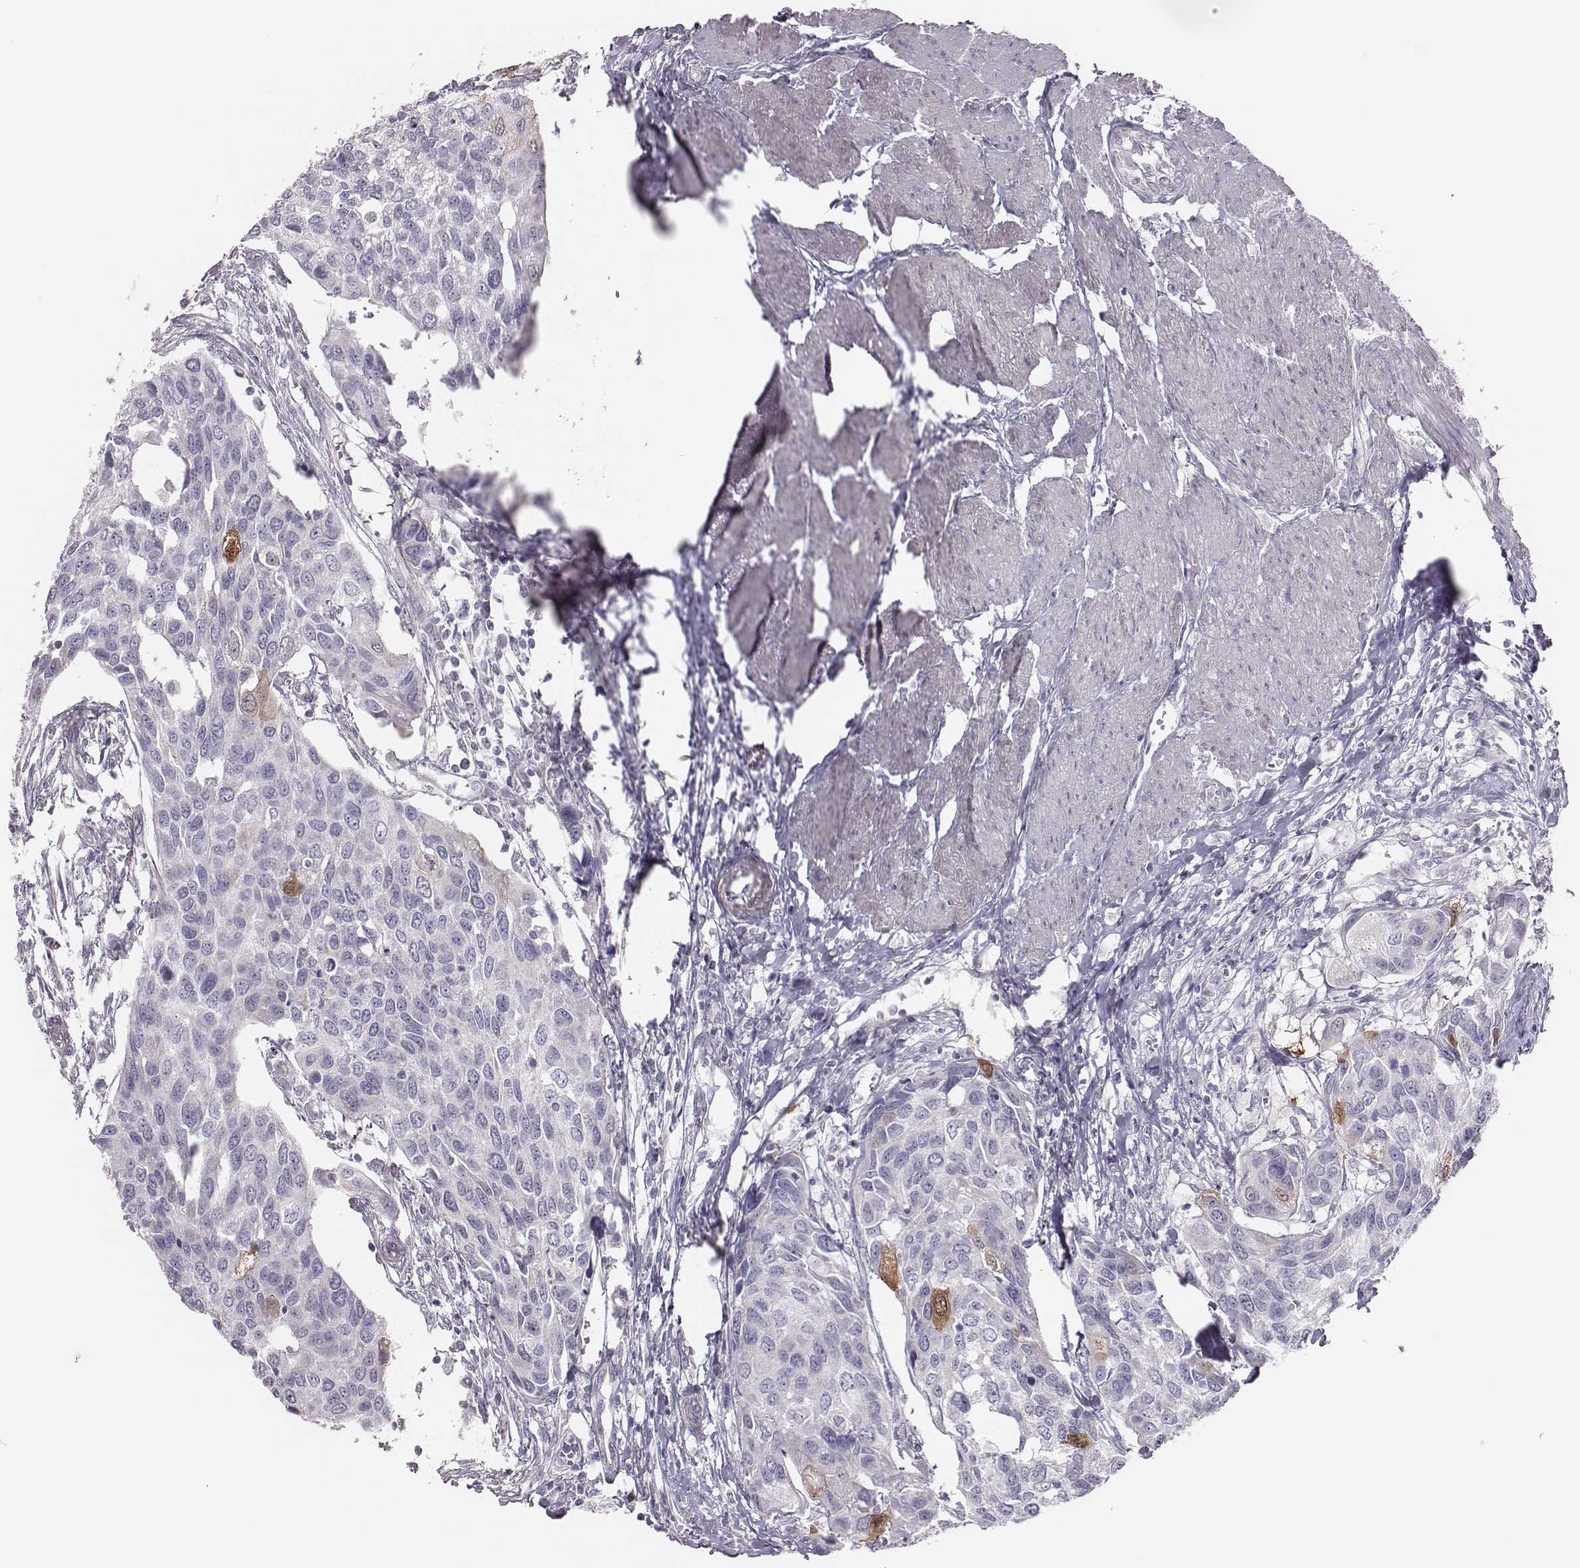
{"staining": {"intensity": "negative", "quantity": "none", "location": "none"}, "tissue": "urothelial cancer", "cell_type": "Tumor cells", "image_type": "cancer", "snomed": [{"axis": "morphology", "description": "Urothelial carcinoma, High grade"}, {"axis": "topography", "description": "Urinary bladder"}], "caption": "Protein analysis of high-grade urothelial carcinoma reveals no significant expression in tumor cells.", "gene": "SCML2", "patient": {"sex": "male", "age": 60}}